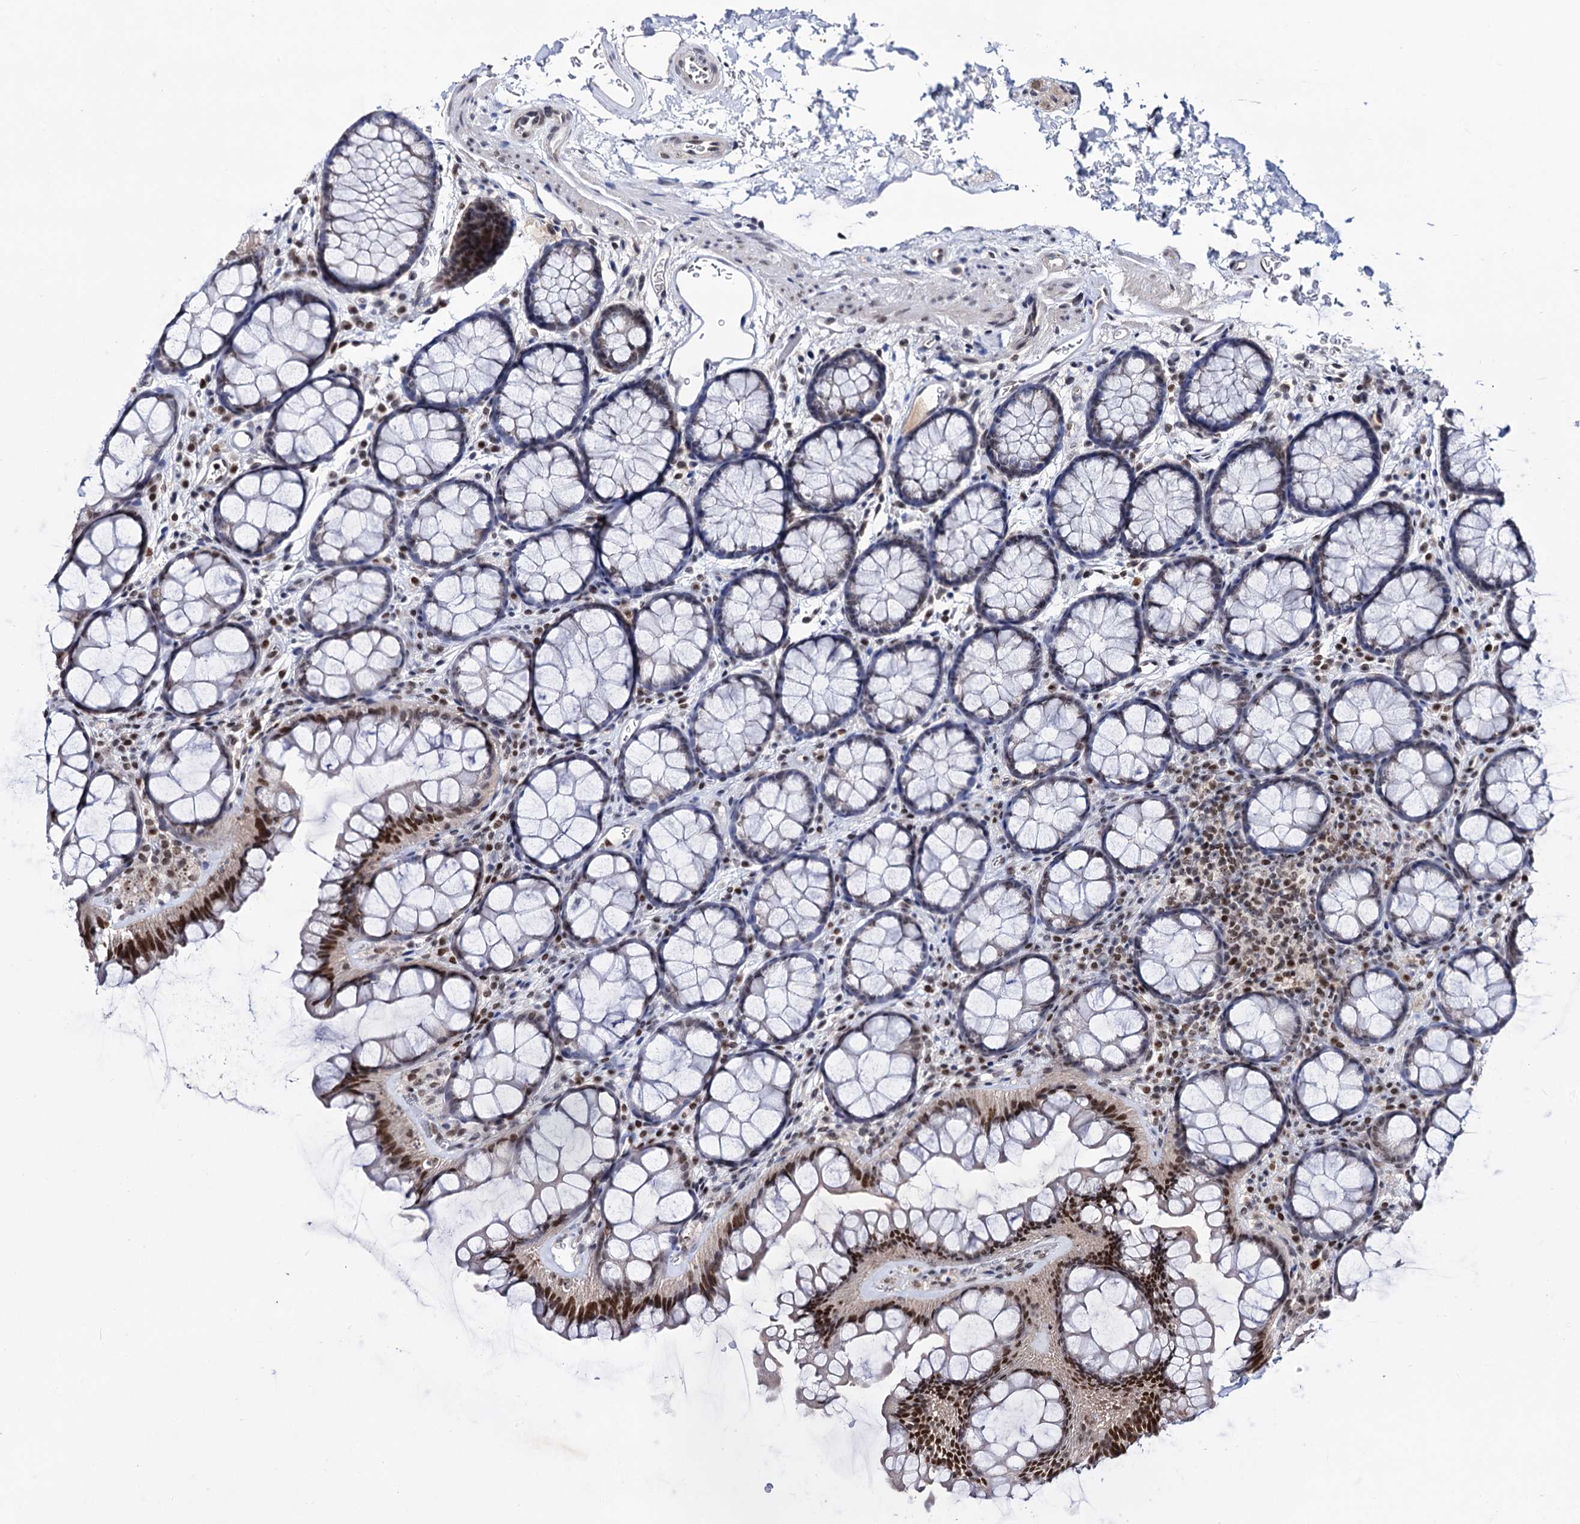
{"staining": {"intensity": "moderate", "quantity": "25%-75%", "location": "nuclear"}, "tissue": "colon", "cell_type": "Endothelial cells", "image_type": "normal", "snomed": [{"axis": "morphology", "description": "Normal tissue, NOS"}, {"axis": "topography", "description": "Colon"}], "caption": "Colon stained for a protein exhibits moderate nuclear positivity in endothelial cells. The protein is stained brown, and the nuclei are stained in blue (DAB (3,3'-diaminobenzidine) IHC with brightfield microscopy, high magnification).", "gene": "SMCHD1", "patient": {"sex": "female", "age": 82}}